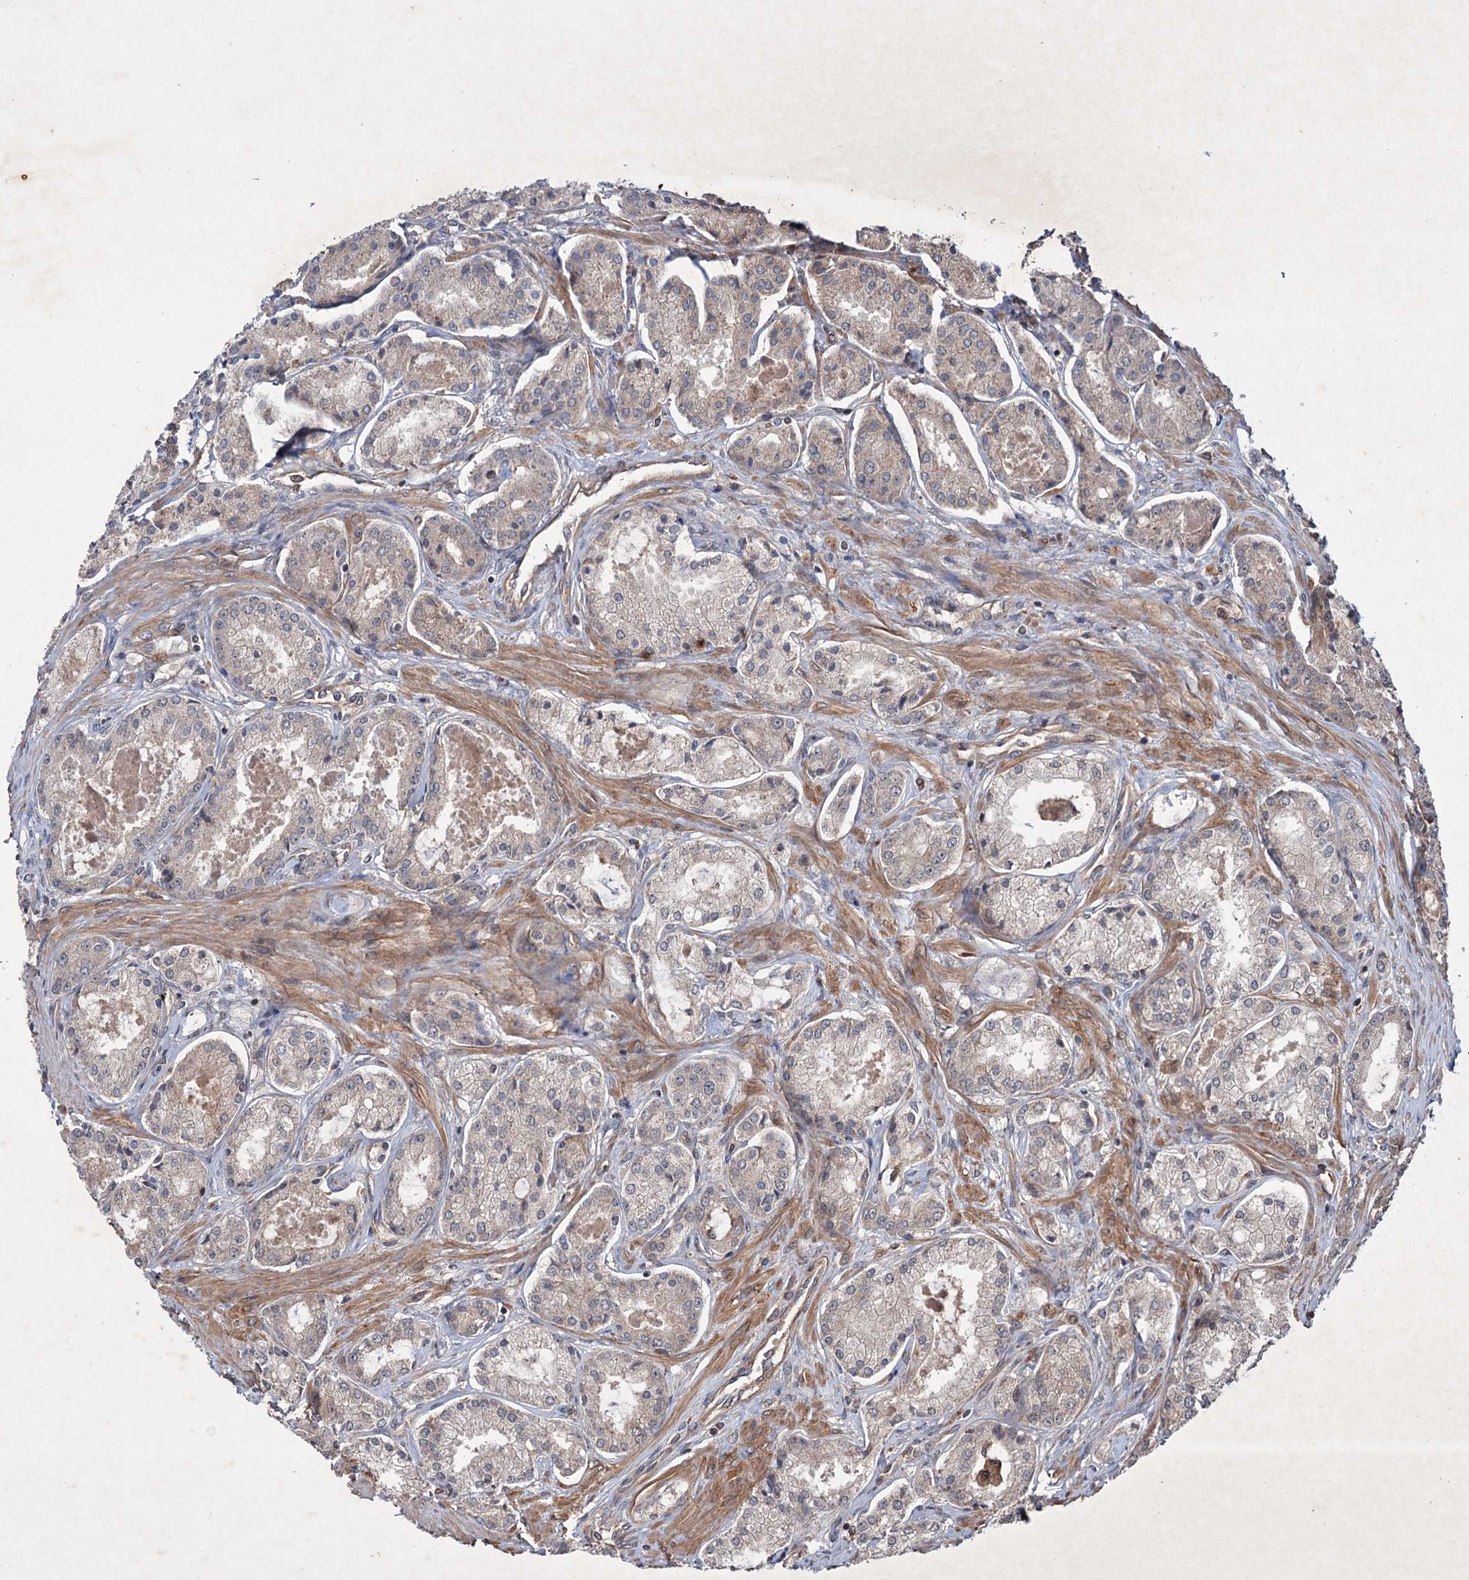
{"staining": {"intensity": "weak", "quantity": ">75%", "location": "cytoplasmic/membranous"}, "tissue": "prostate cancer", "cell_type": "Tumor cells", "image_type": "cancer", "snomed": [{"axis": "morphology", "description": "Adenocarcinoma, Low grade"}, {"axis": "topography", "description": "Prostate"}], "caption": "Immunohistochemistry (IHC) photomicrograph of human prostate cancer stained for a protein (brown), which reveals low levels of weak cytoplasmic/membranous positivity in about >75% of tumor cells.", "gene": "ADK", "patient": {"sex": "male", "age": 68}}